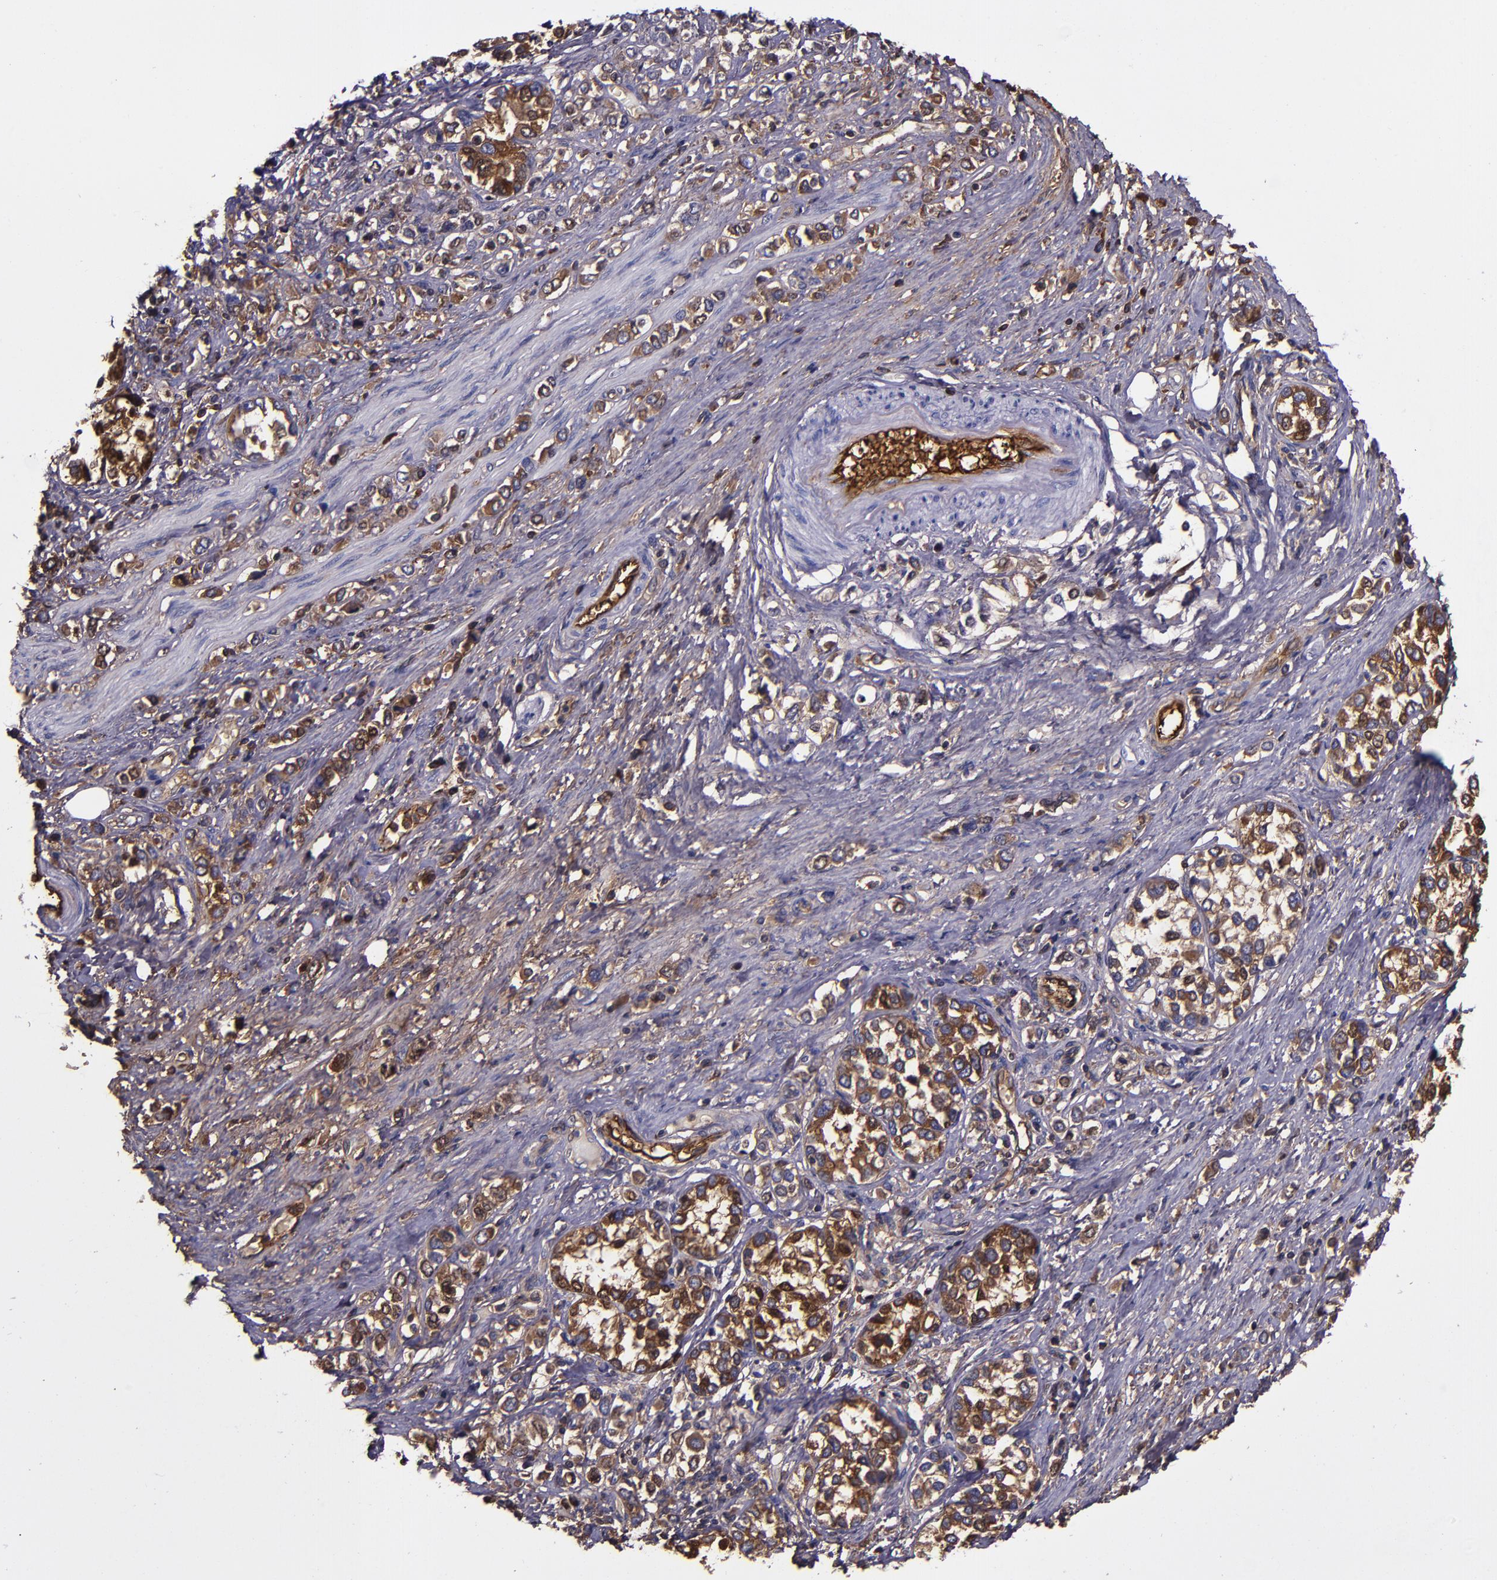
{"staining": {"intensity": "moderate", "quantity": ">75%", "location": "cytoplasmic/membranous"}, "tissue": "stomach cancer", "cell_type": "Tumor cells", "image_type": "cancer", "snomed": [{"axis": "morphology", "description": "Adenocarcinoma, NOS"}, {"axis": "topography", "description": "Stomach, upper"}], "caption": "Stomach cancer (adenocarcinoma) stained with a protein marker shows moderate staining in tumor cells.", "gene": "A2M", "patient": {"sex": "male", "age": 76}}